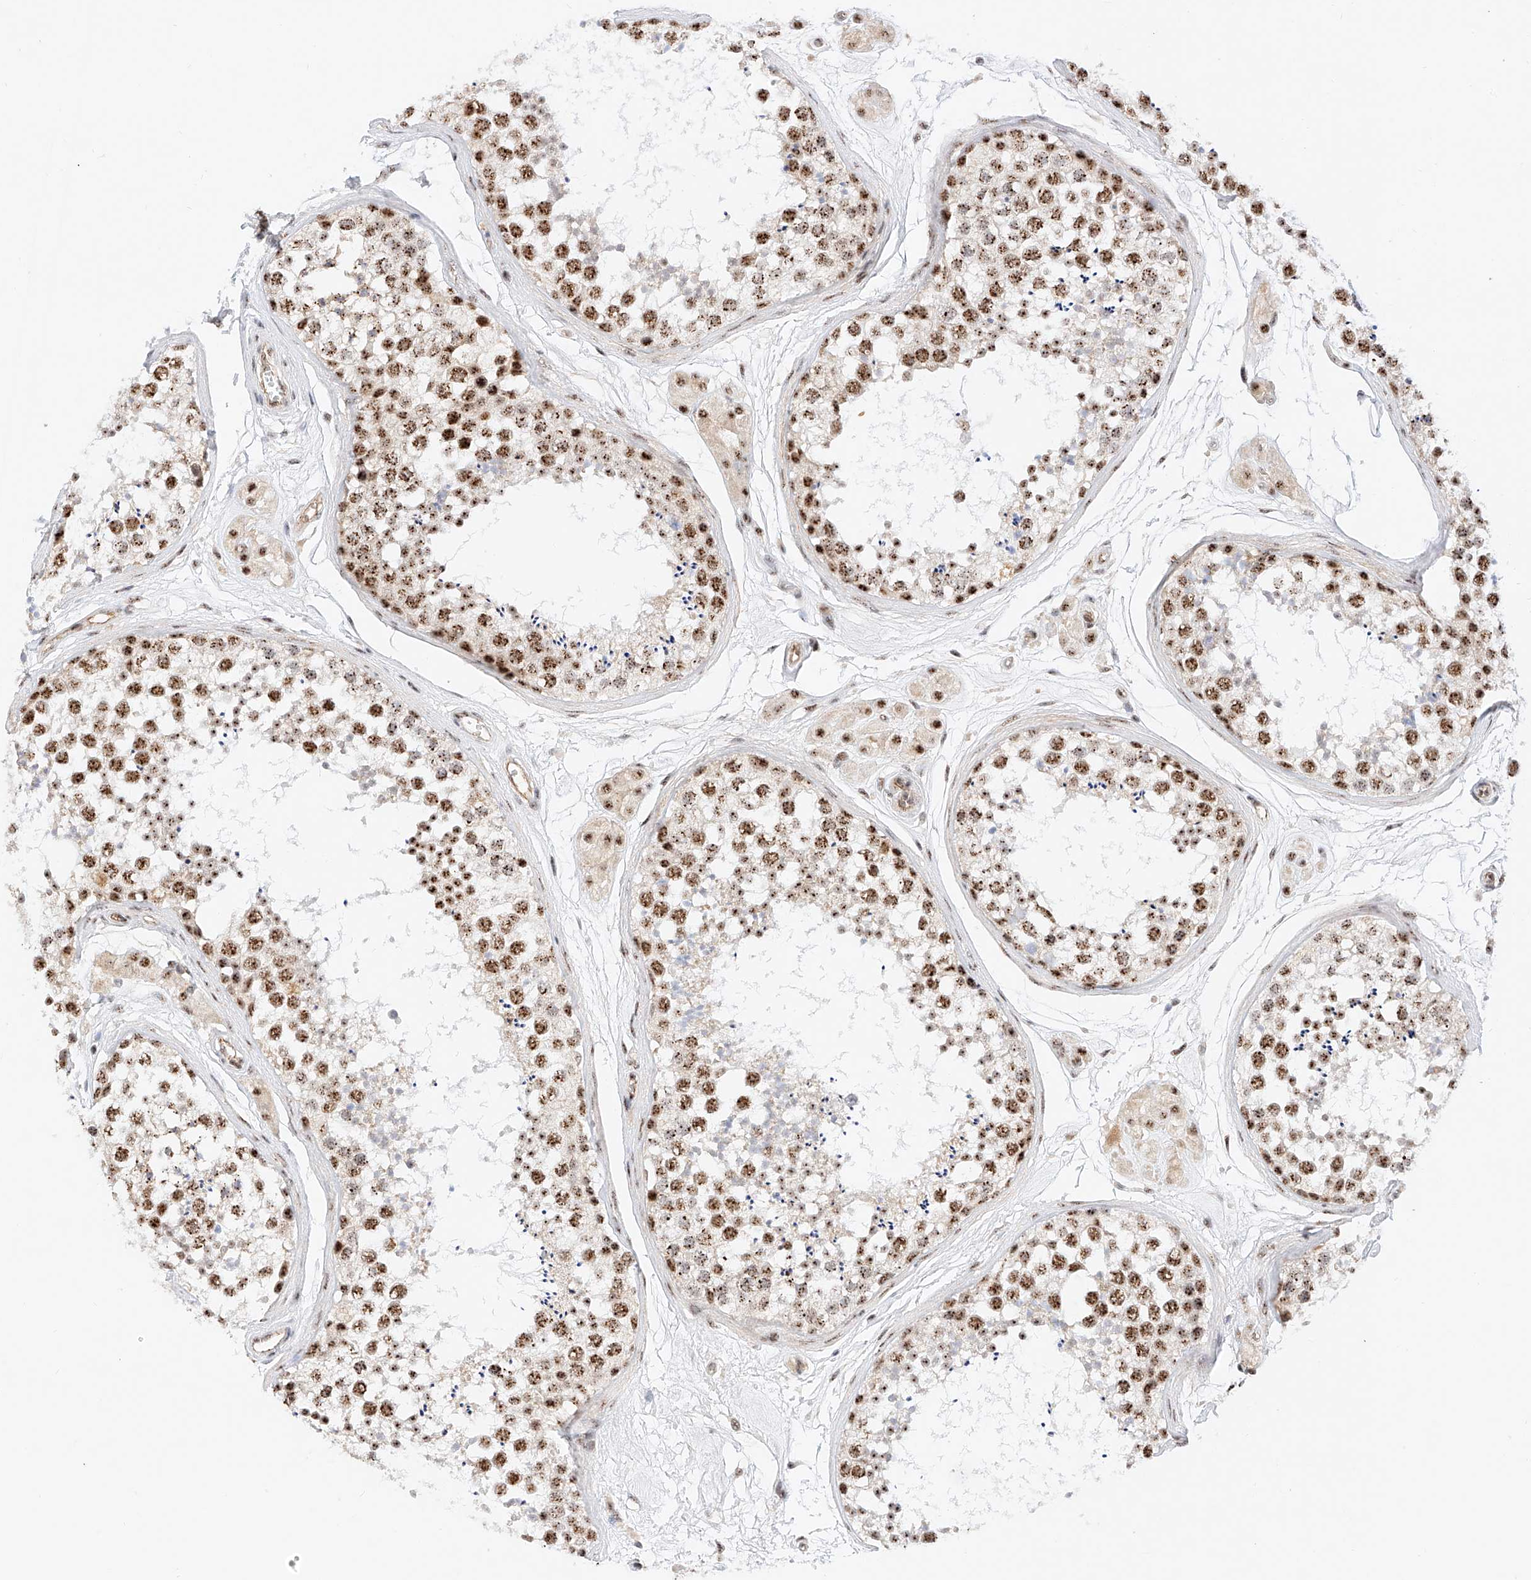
{"staining": {"intensity": "strong", "quantity": ">75%", "location": "nuclear"}, "tissue": "testis", "cell_type": "Cells in seminiferous ducts", "image_type": "normal", "snomed": [{"axis": "morphology", "description": "Normal tissue, NOS"}, {"axis": "topography", "description": "Testis"}], "caption": "Unremarkable testis reveals strong nuclear staining in about >75% of cells in seminiferous ducts, visualized by immunohistochemistry. The staining was performed using DAB to visualize the protein expression in brown, while the nuclei were stained in blue with hematoxylin (Magnification: 20x).", "gene": "ATXN7L2", "patient": {"sex": "male", "age": 56}}